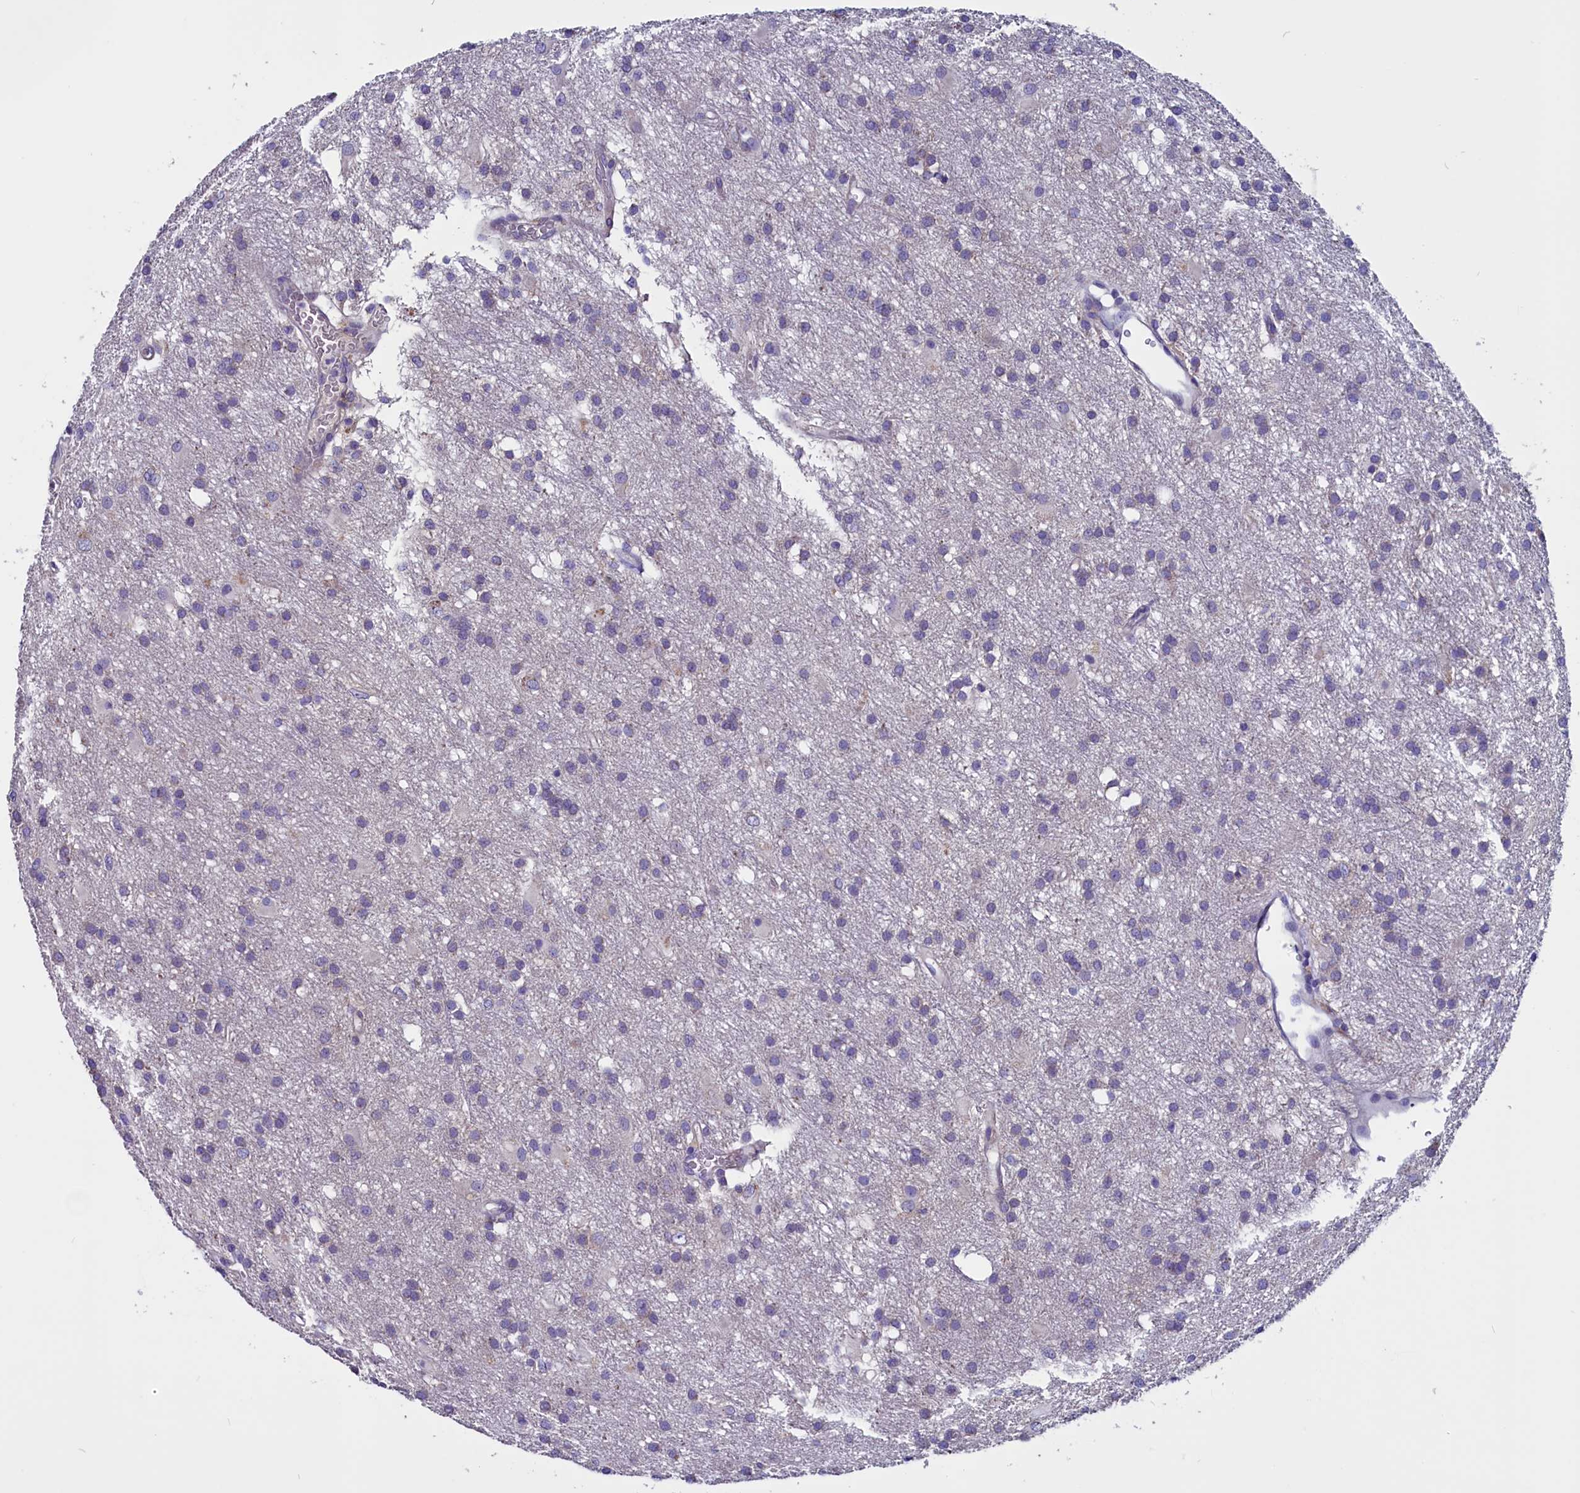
{"staining": {"intensity": "negative", "quantity": "none", "location": "none"}, "tissue": "glioma", "cell_type": "Tumor cells", "image_type": "cancer", "snomed": [{"axis": "morphology", "description": "Glioma, malignant, High grade"}, {"axis": "topography", "description": "Brain"}], "caption": "Human glioma stained for a protein using immunohistochemistry exhibits no expression in tumor cells.", "gene": "CCBE1", "patient": {"sex": "male", "age": 77}}